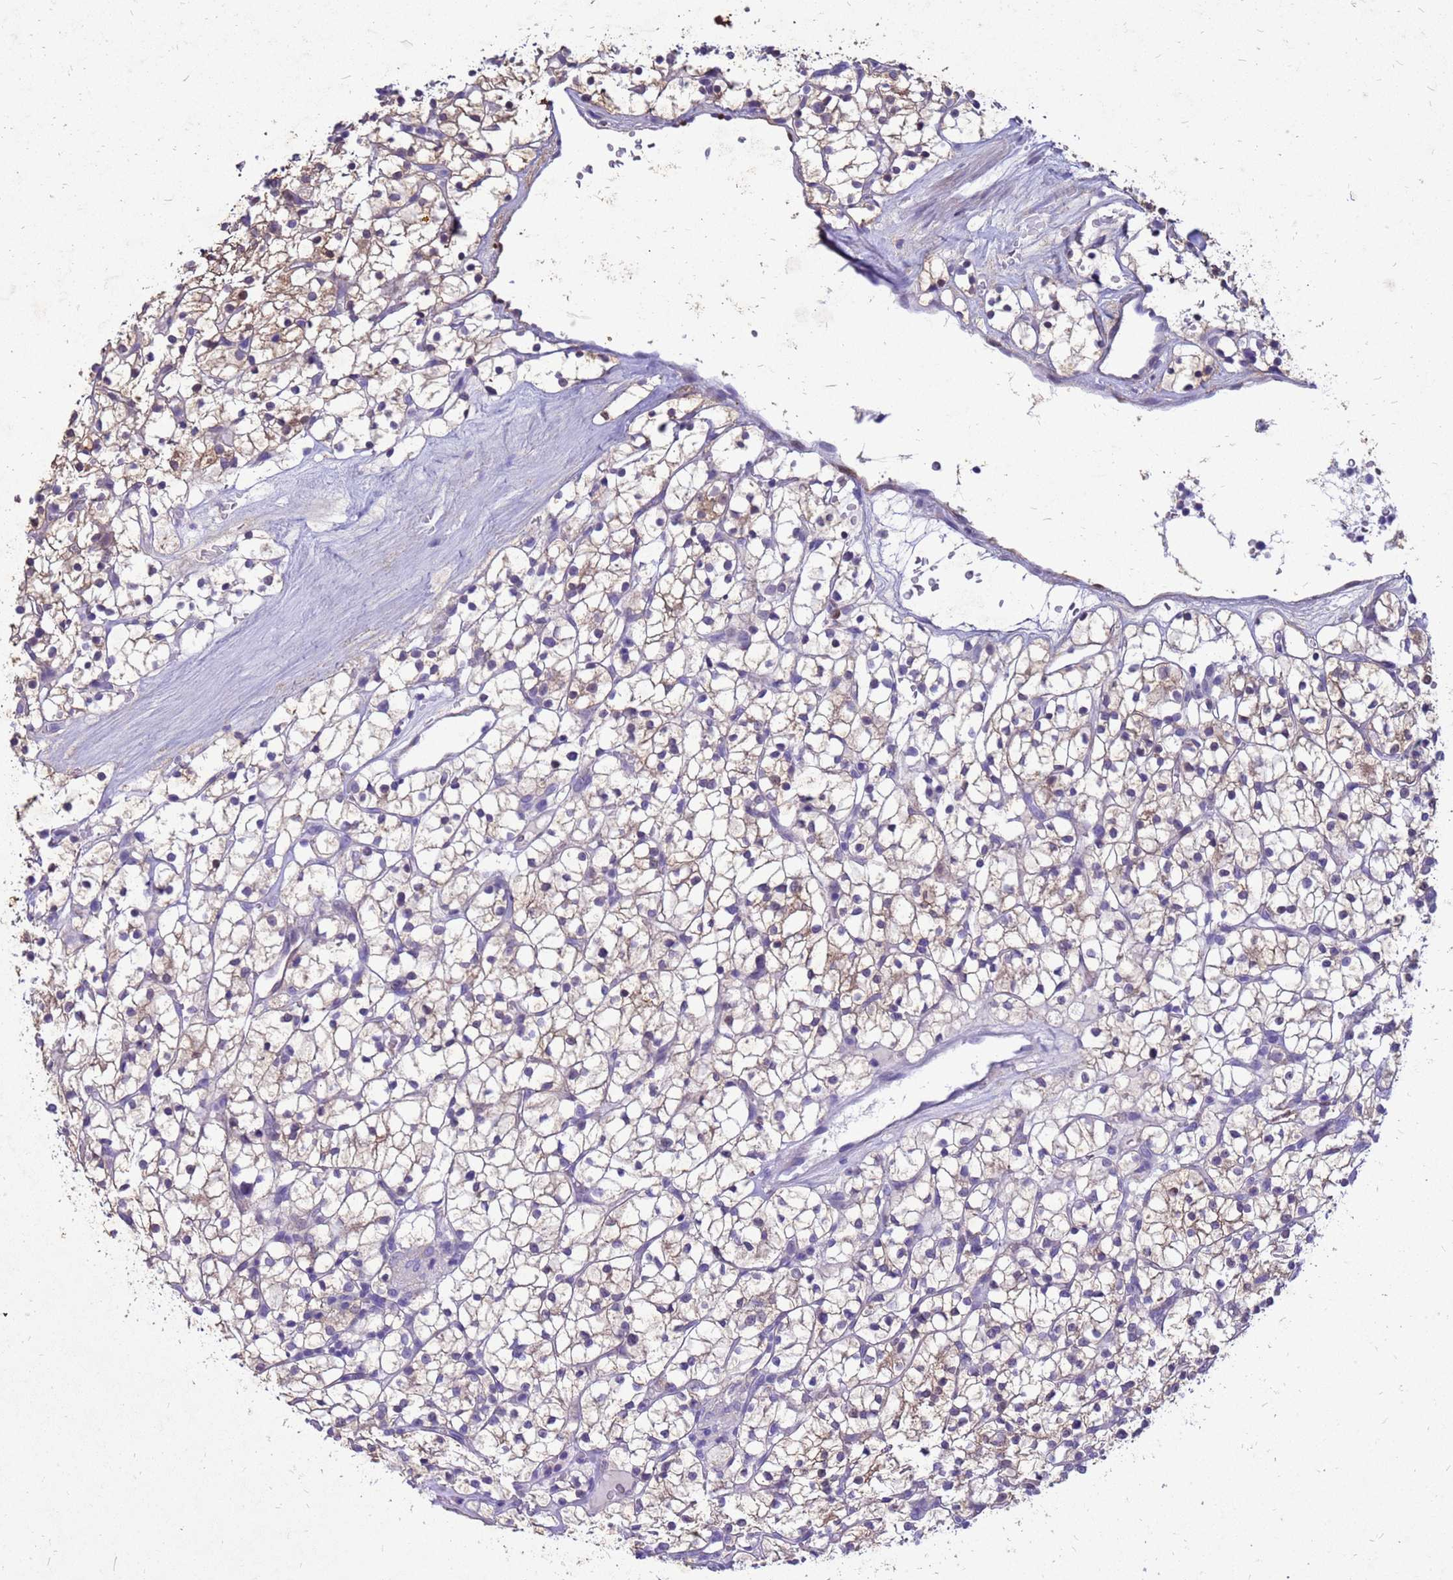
{"staining": {"intensity": "weak", "quantity": "25%-75%", "location": "cytoplasmic/membranous"}, "tissue": "renal cancer", "cell_type": "Tumor cells", "image_type": "cancer", "snomed": [{"axis": "morphology", "description": "Adenocarcinoma, NOS"}, {"axis": "topography", "description": "Kidney"}], "caption": "The immunohistochemical stain labels weak cytoplasmic/membranous expression in tumor cells of renal cancer tissue.", "gene": "AKR1C1", "patient": {"sex": "female", "age": 64}}